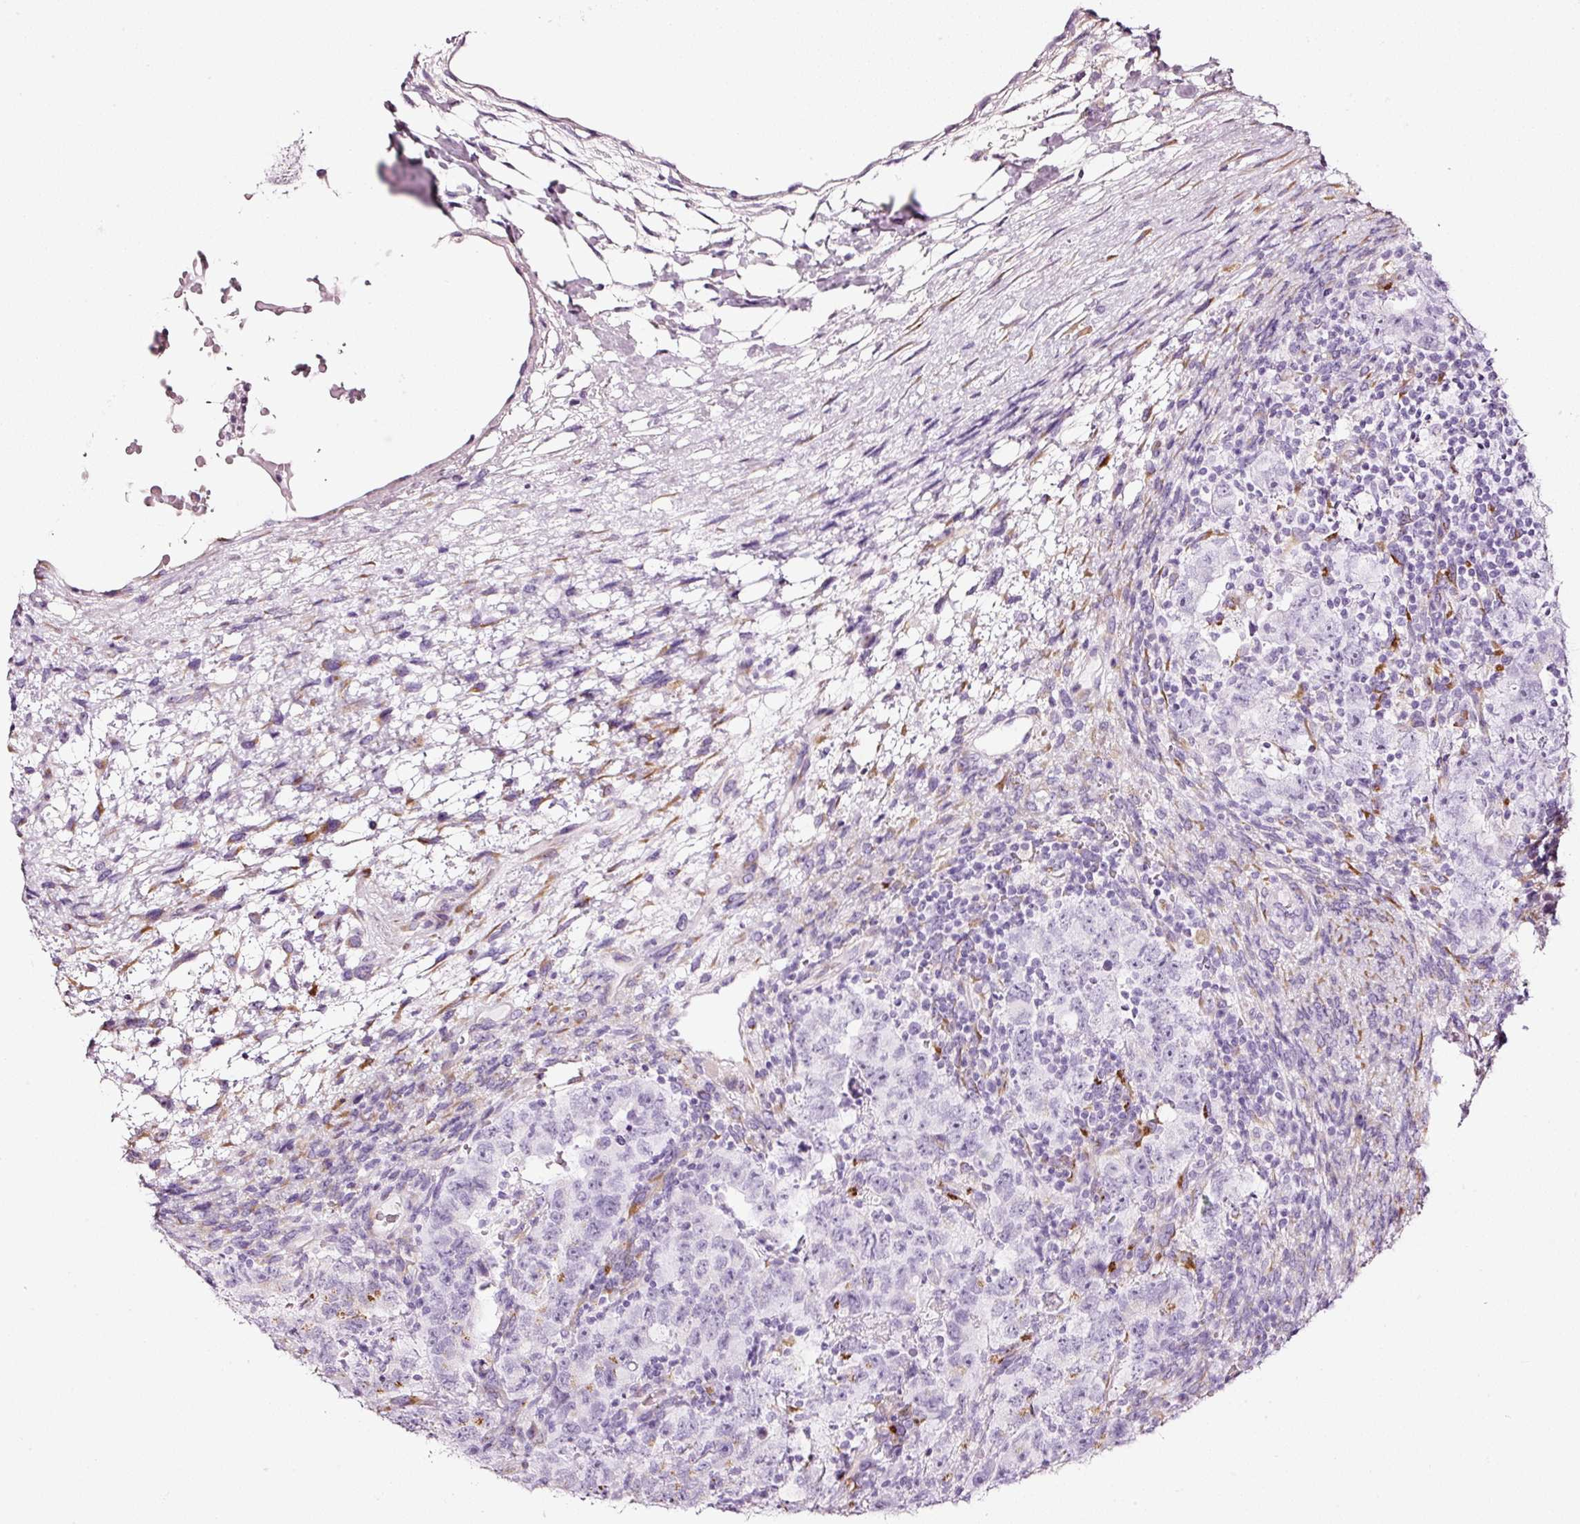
{"staining": {"intensity": "negative", "quantity": "none", "location": "none"}, "tissue": "testis cancer", "cell_type": "Tumor cells", "image_type": "cancer", "snomed": [{"axis": "morphology", "description": "Carcinoma, Embryonal, NOS"}, {"axis": "topography", "description": "Testis"}], "caption": "IHC histopathology image of human testis embryonal carcinoma stained for a protein (brown), which displays no expression in tumor cells. (DAB (3,3'-diaminobenzidine) immunohistochemistry (IHC) with hematoxylin counter stain).", "gene": "SDF4", "patient": {"sex": "male", "age": 24}}